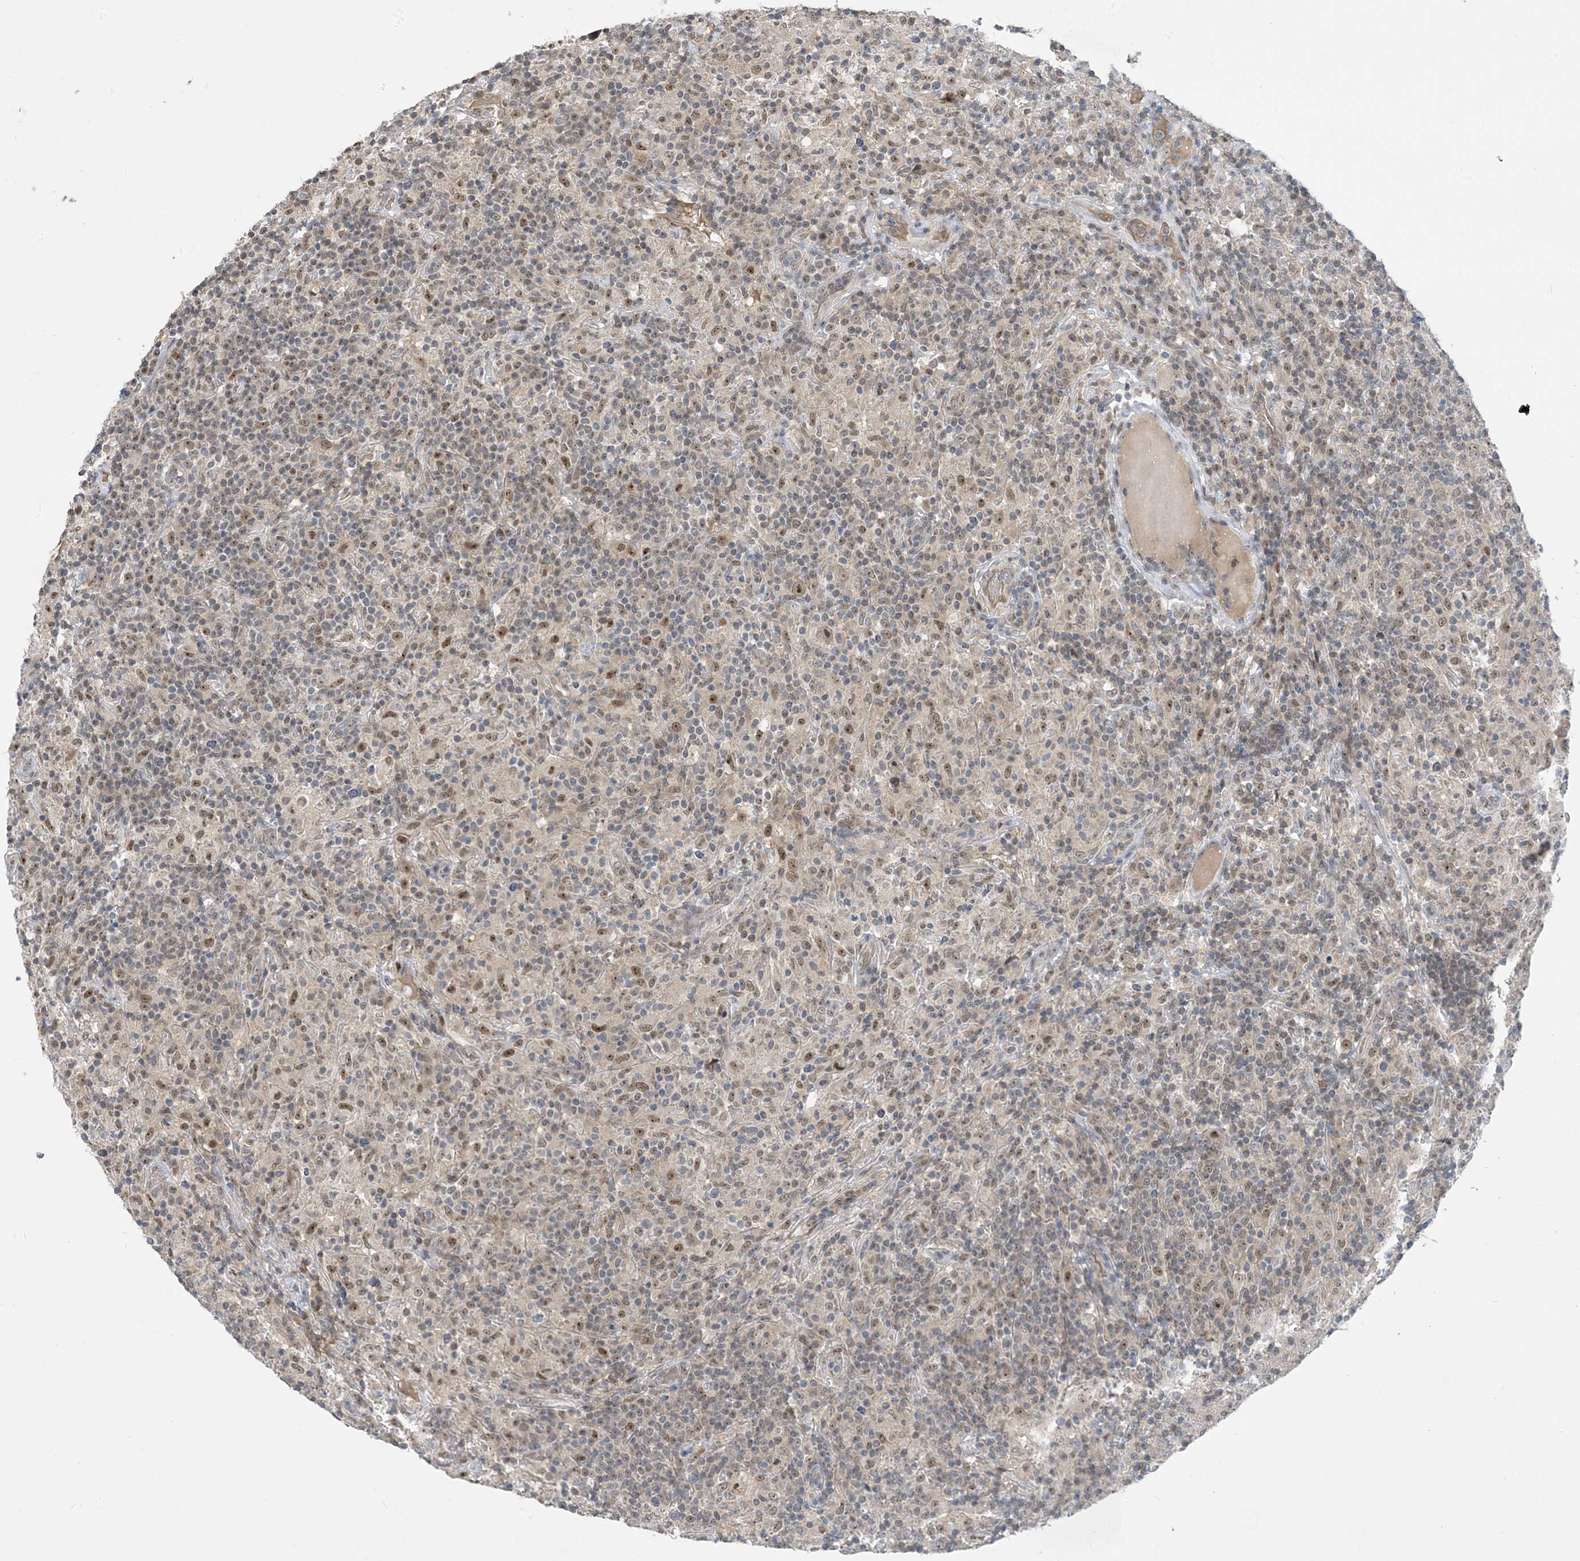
{"staining": {"intensity": "moderate", "quantity": ">75%", "location": "nuclear"}, "tissue": "lymphoma", "cell_type": "Tumor cells", "image_type": "cancer", "snomed": [{"axis": "morphology", "description": "Hodgkin's disease, NOS"}, {"axis": "topography", "description": "Lymph node"}], "caption": "An IHC micrograph of neoplastic tissue is shown. Protein staining in brown shows moderate nuclear positivity in Hodgkin's disease within tumor cells. (DAB (3,3'-diaminobenzidine) IHC with brightfield microscopy, high magnification).", "gene": "UBE2E1", "patient": {"sex": "male", "age": 70}}